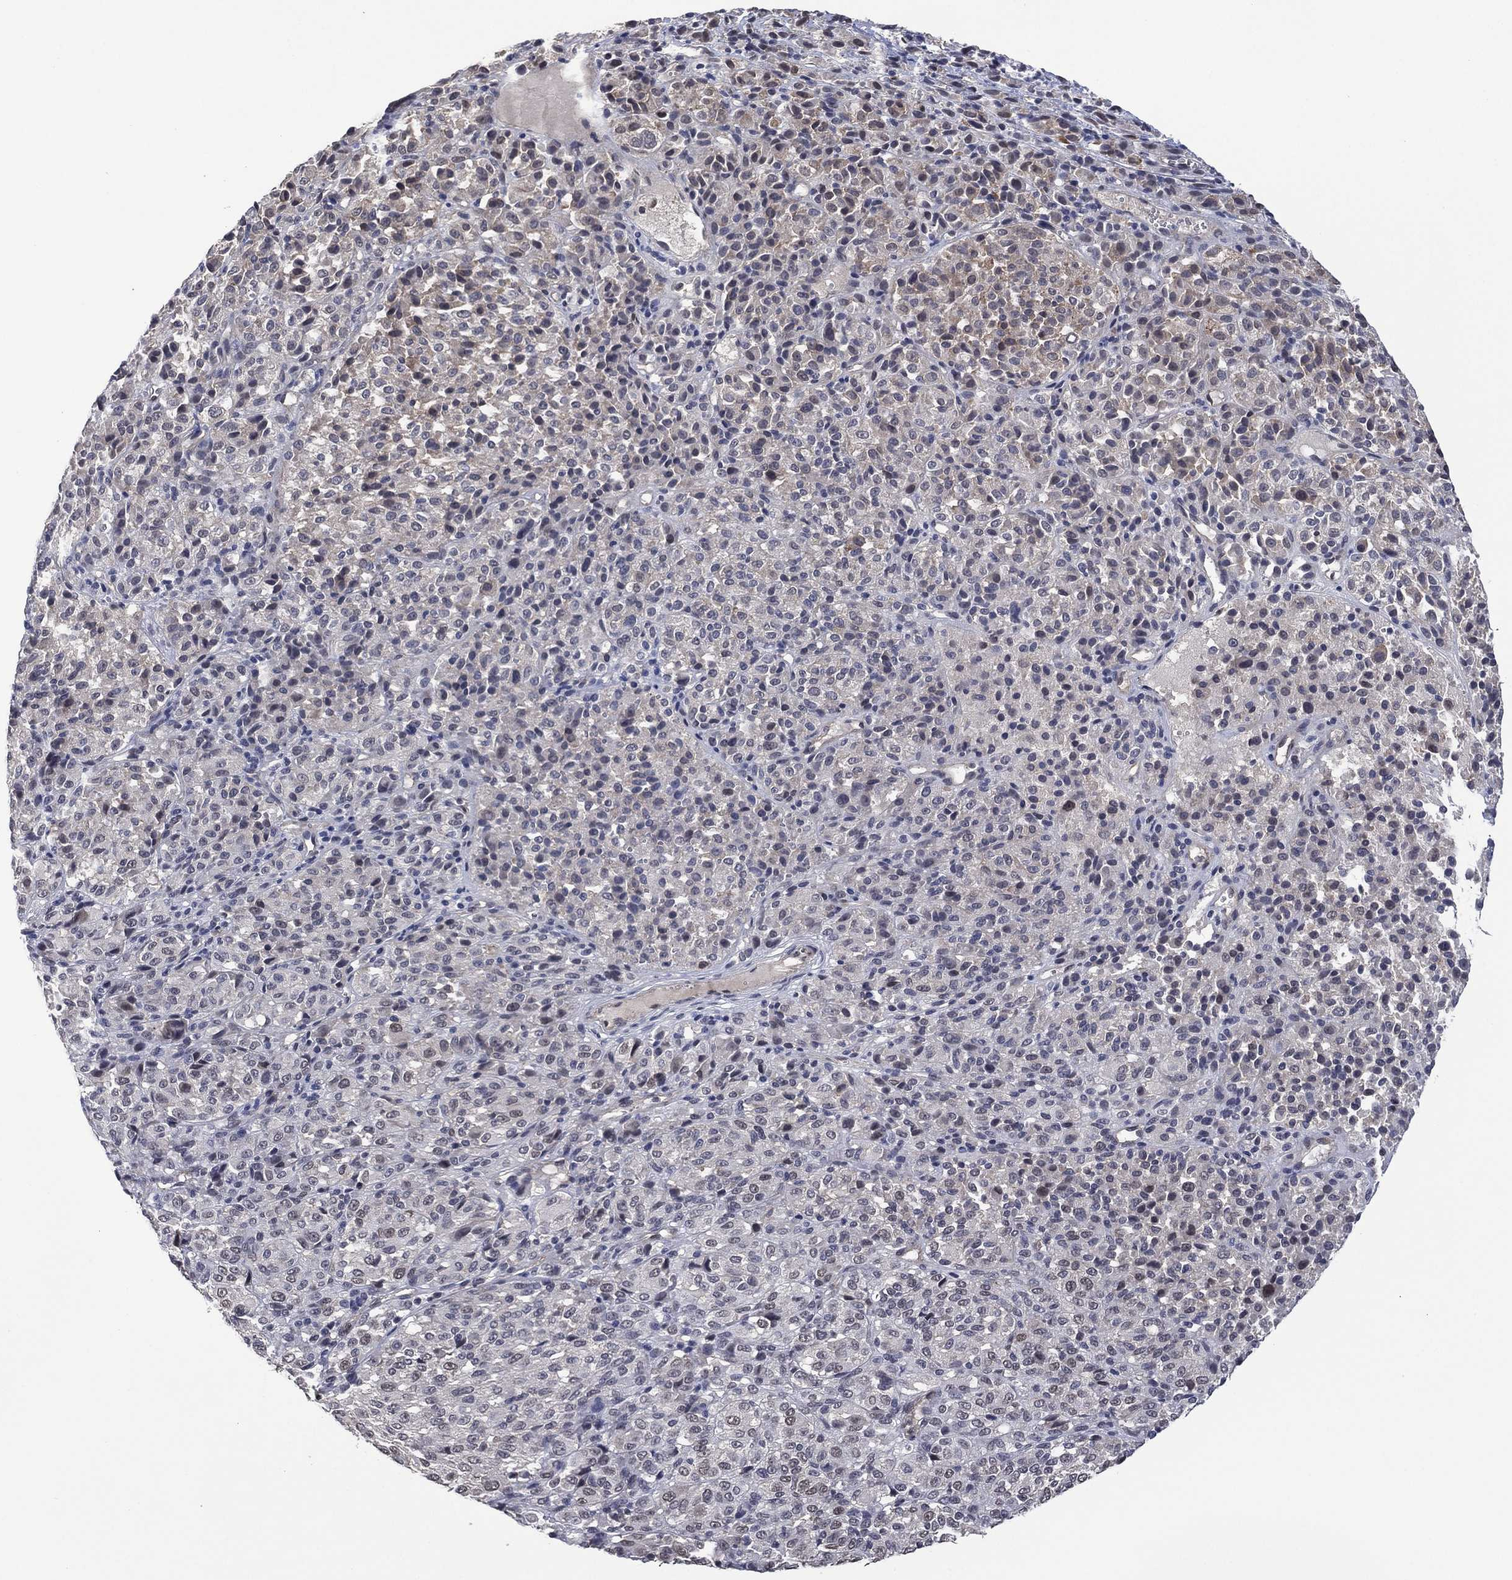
{"staining": {"intensity": "negative", "quantity": "none", "location": "none"}, "tissue": "melanoma", "cell_type": "Tumor cells", "image_type": "cancer", "snomed": [{"axis": "morphology", "description": "Malignant melanoma, Metastatic site"}, {"axis": "topography", "description": "Brain"}], "caption": "An immunohistochemistry (IHC) image of malignant melanoma (metastatic site) is shown. There is no staining in tumor cells of malignant melanoma (metastatic site). (DAB (3,3'-diaminobenzidine) immunohistochemistry visualized using brightfield microscopy, high magnification).", "gene": "EHMT1", "patient": {"sex": "female", "age": 56}}